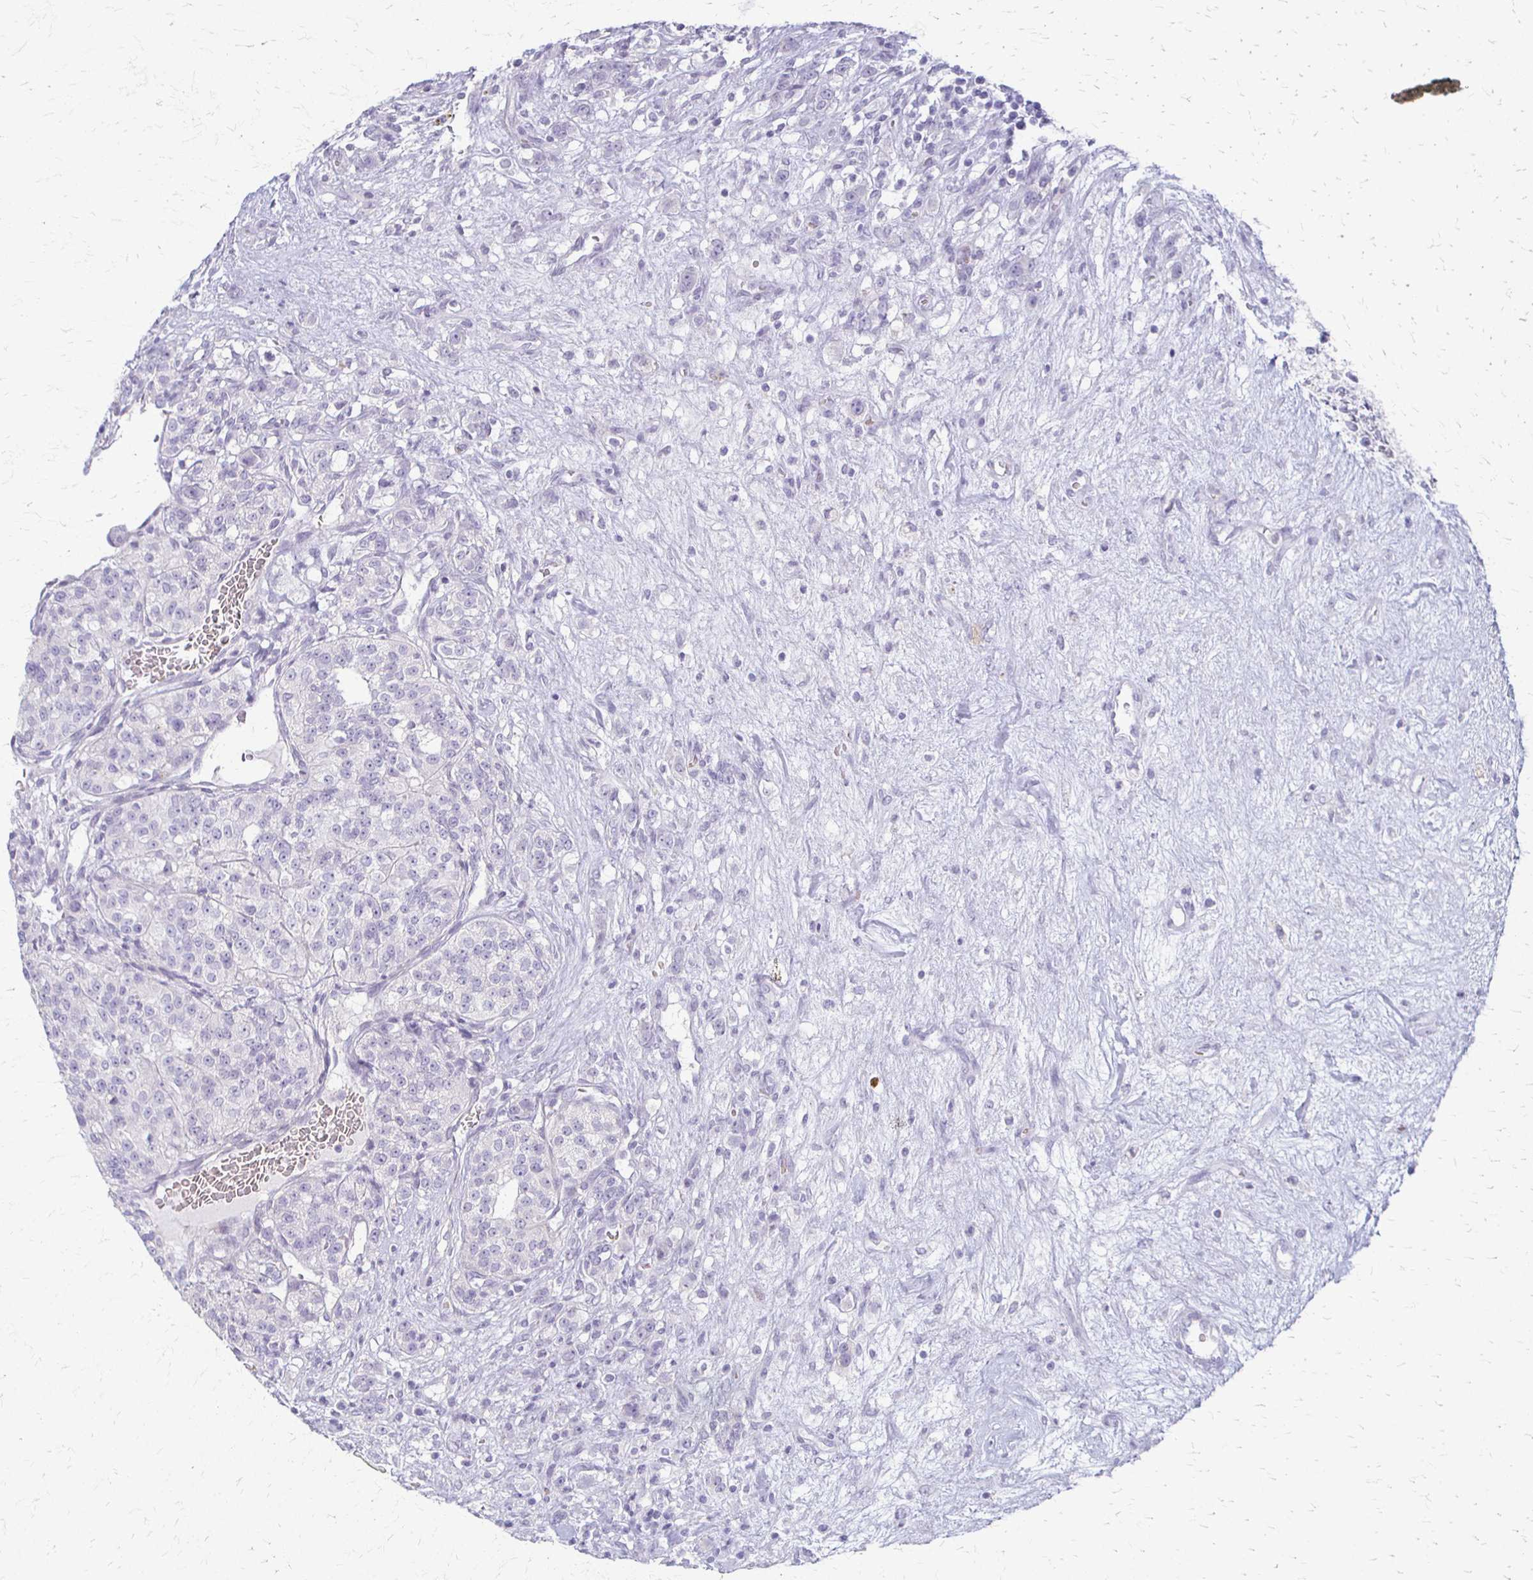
{"staining": {"intensity": "negative", "quantity": "none", "location": "none"}, "tissue": "renal cancer", "cell_type": "Tumor cells", "image_type": "cancer", "snomed": [{"axis": "morphology", "description": "Adenocarcinoma, NOS"}, {"axis": "topography", "description": "Kidney"}], "caption": "This is an immunohistochemistry histopathology image of human renal cancer (adenocarcinoma). There is no positivity in tumor cells.", "gene": "ACP5", "patient": {"sex": "female", "age": 63}}